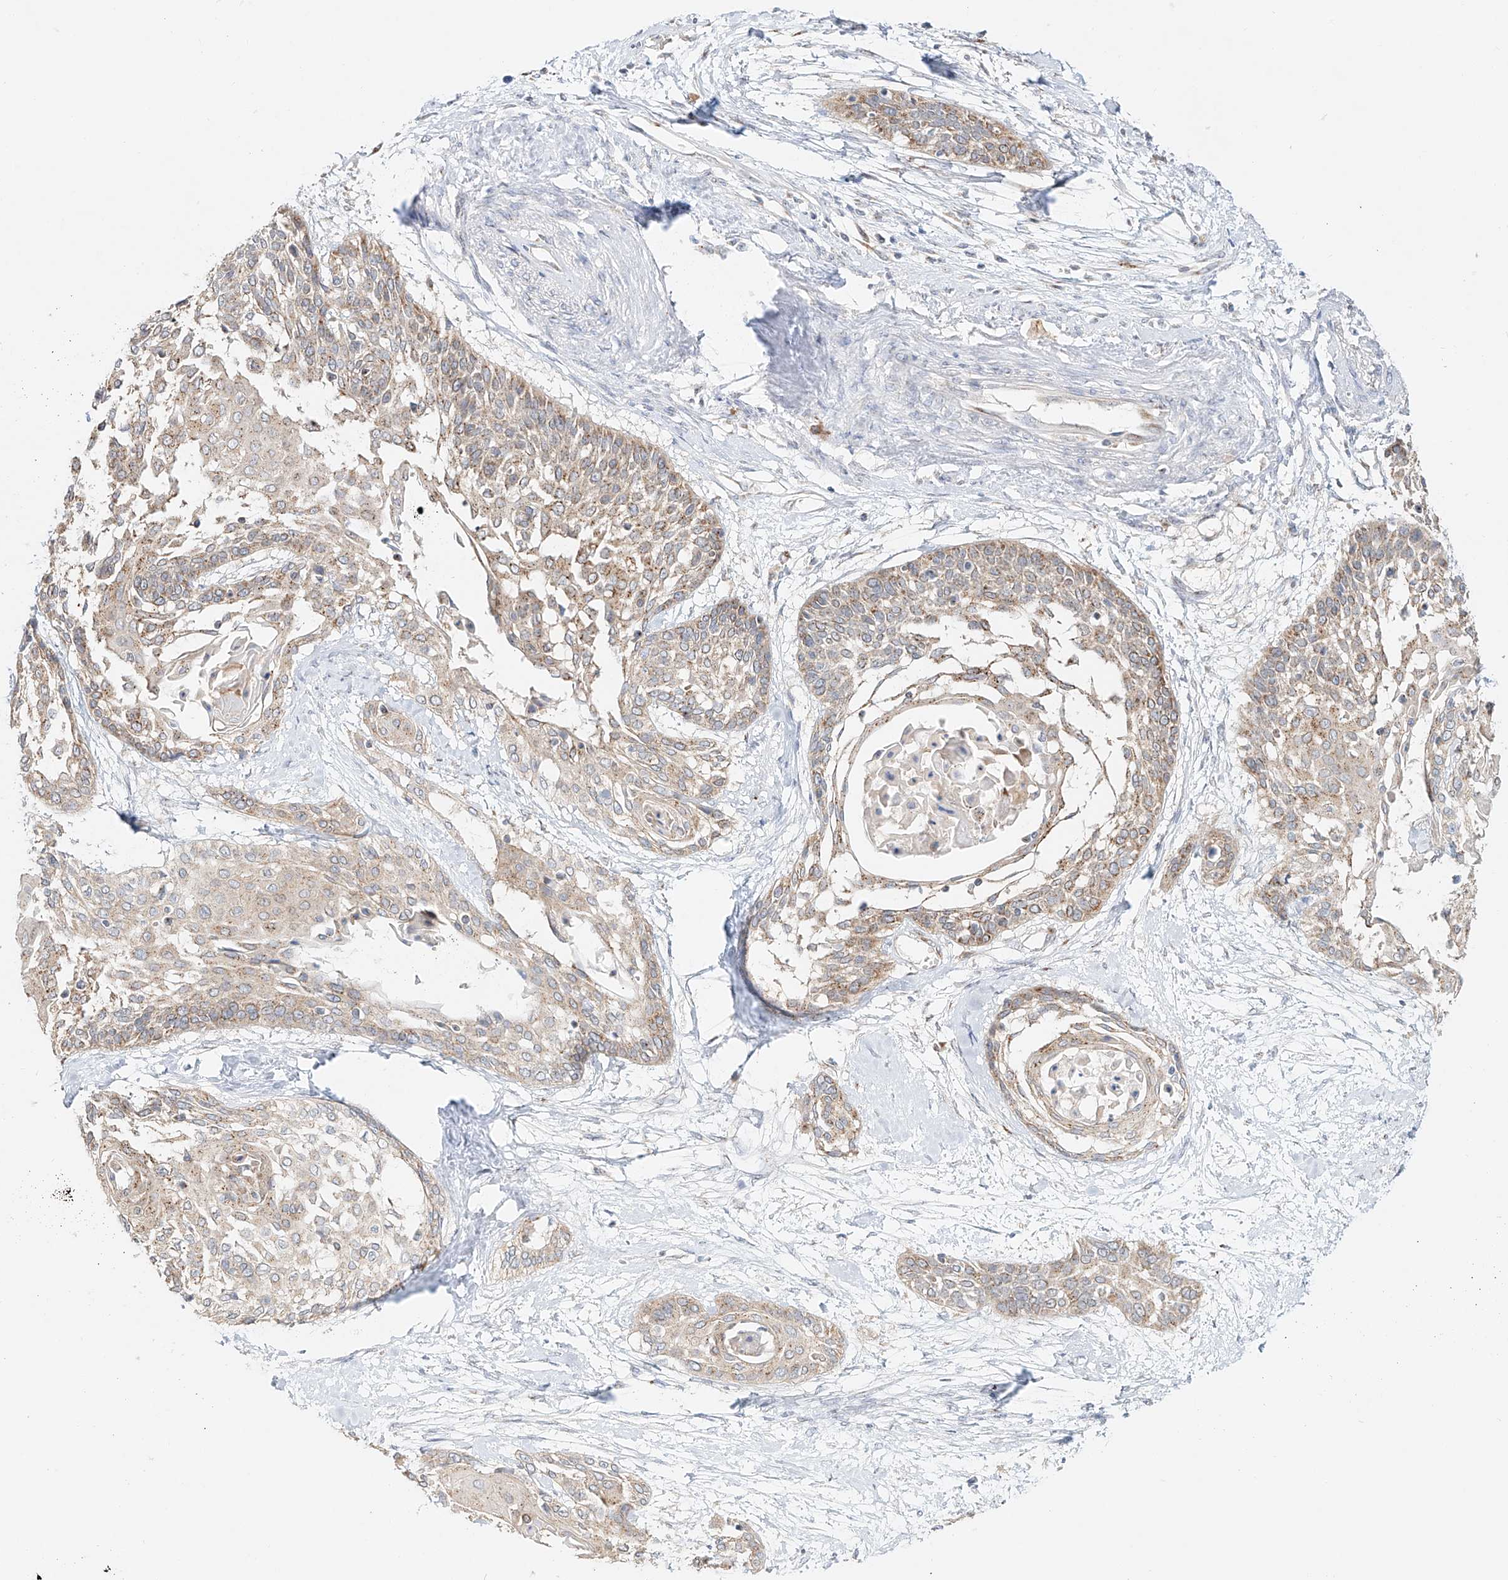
{"staining": {"intensity": "weak", "quantity": ">75%", "location": "cytoplasmic/membranous"}, "tissue": "cervical cancer", "cell_type": "Tumor cells", "image_type": "cancer", "snomed": [{"axis": "morphology", "description": "Squamous cell carcinoma, NOS"}, {"axis": "topography", "description": "Cervix"}], "caption": "This photomicrograph exhibits immunohistochemistry (IHC) staining of squamous cell carcinoma (cervical), with low weak cytoplasmic/membranous positivity in about >75% of tumor cells.", "gene": "BSDC1", "patient": {"sex": "female", "age": 57}}